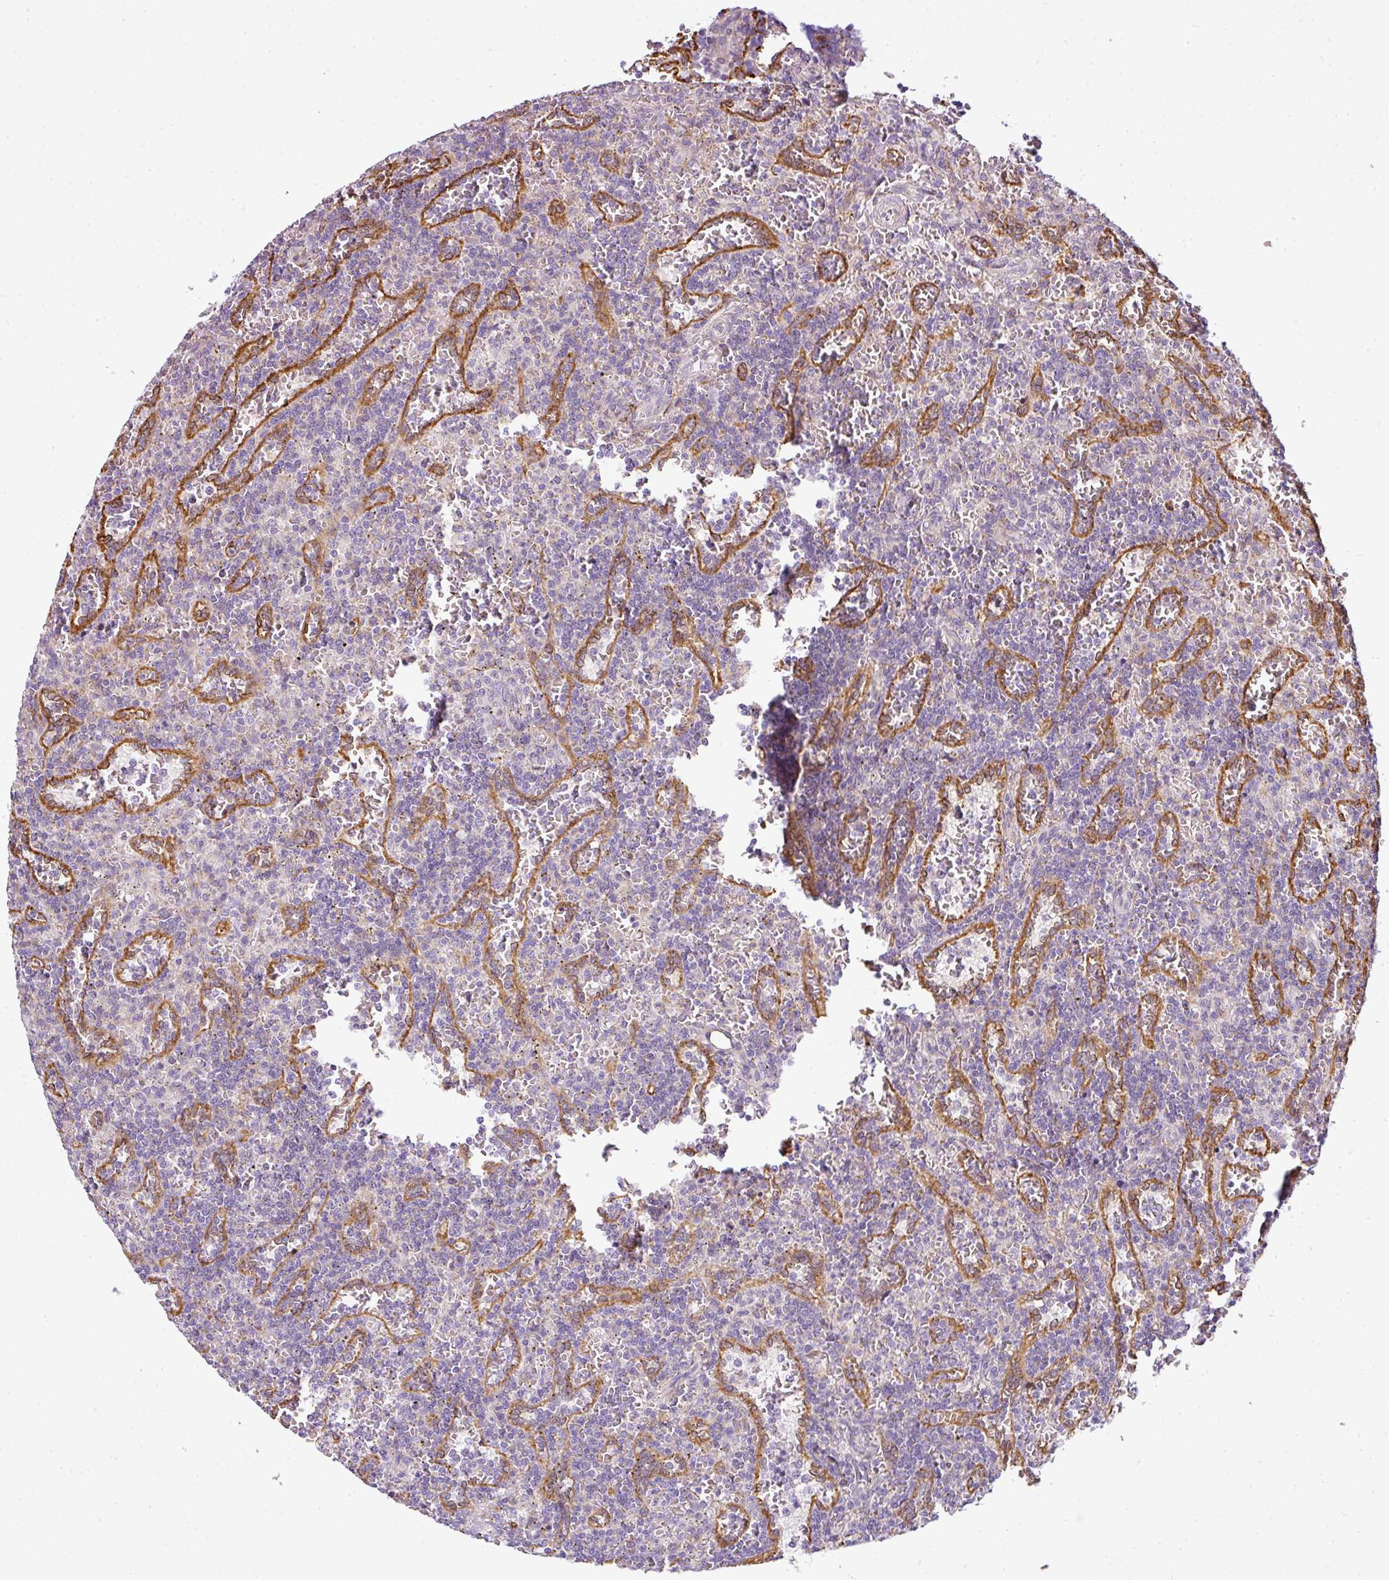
{"staining": {"intensity": "negative", "quantity": "none", "location": "none"}, "tissue": "lymphoma", "cell_type": "Tumor cells", "image_type": "cancer", "snomed": [{"axis": "morphology", "description": "Malignant lymphoma, non-Hodgkin's type, Low grade"}, {"axis": "topography", "description": "Spleen"}], "caption": "This is a photomicrograph of immunohistochemistry (IHC) staining of lymphoma, which shows no positivity in tumor cells.", "gene": "ANKRD18A", "patient": {"sex": "male", "age": 73}}